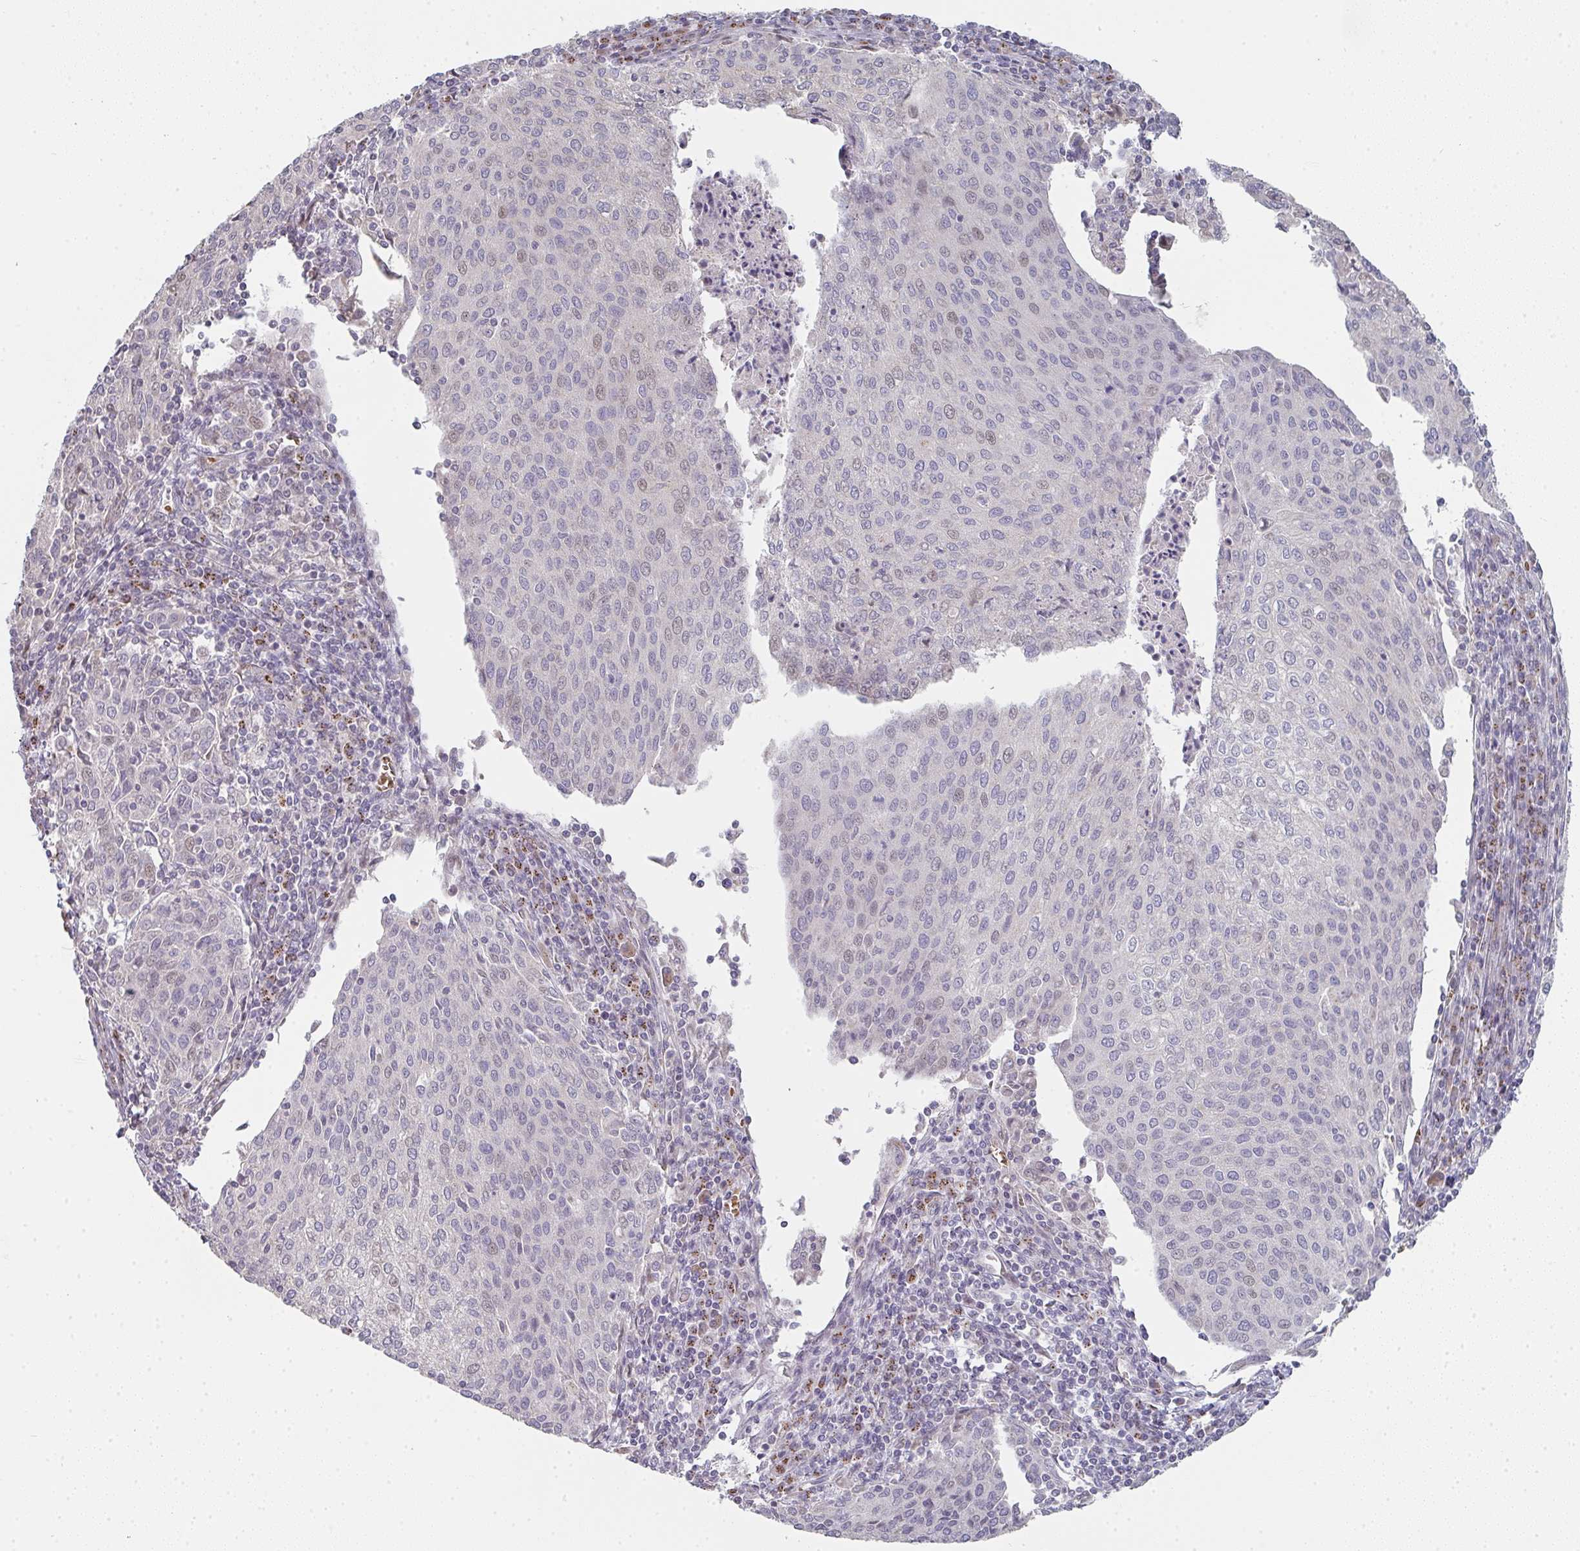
{"staining": {"intensity": "weak", "quantity": "<25%", "location": "nuclear"}, "tissue": "cervical cancer", "cell_type": "Tumor cells", "image_type": "cancer", "snomed": [{"axis": "morphology", "description": "Squamous cell carcinoma, NOS"}, {"axis": "topography", "description": "Cervix"}], "caption": "High magnification brightfield microscopy of cervical squamous cell carcinoma stained with DAB (brown) and counterstained with hematoxylin (blue): tumor cells show no significant positivity.", "gene": "ZNF526", "patient": {"sex": "female", "age": 46}}